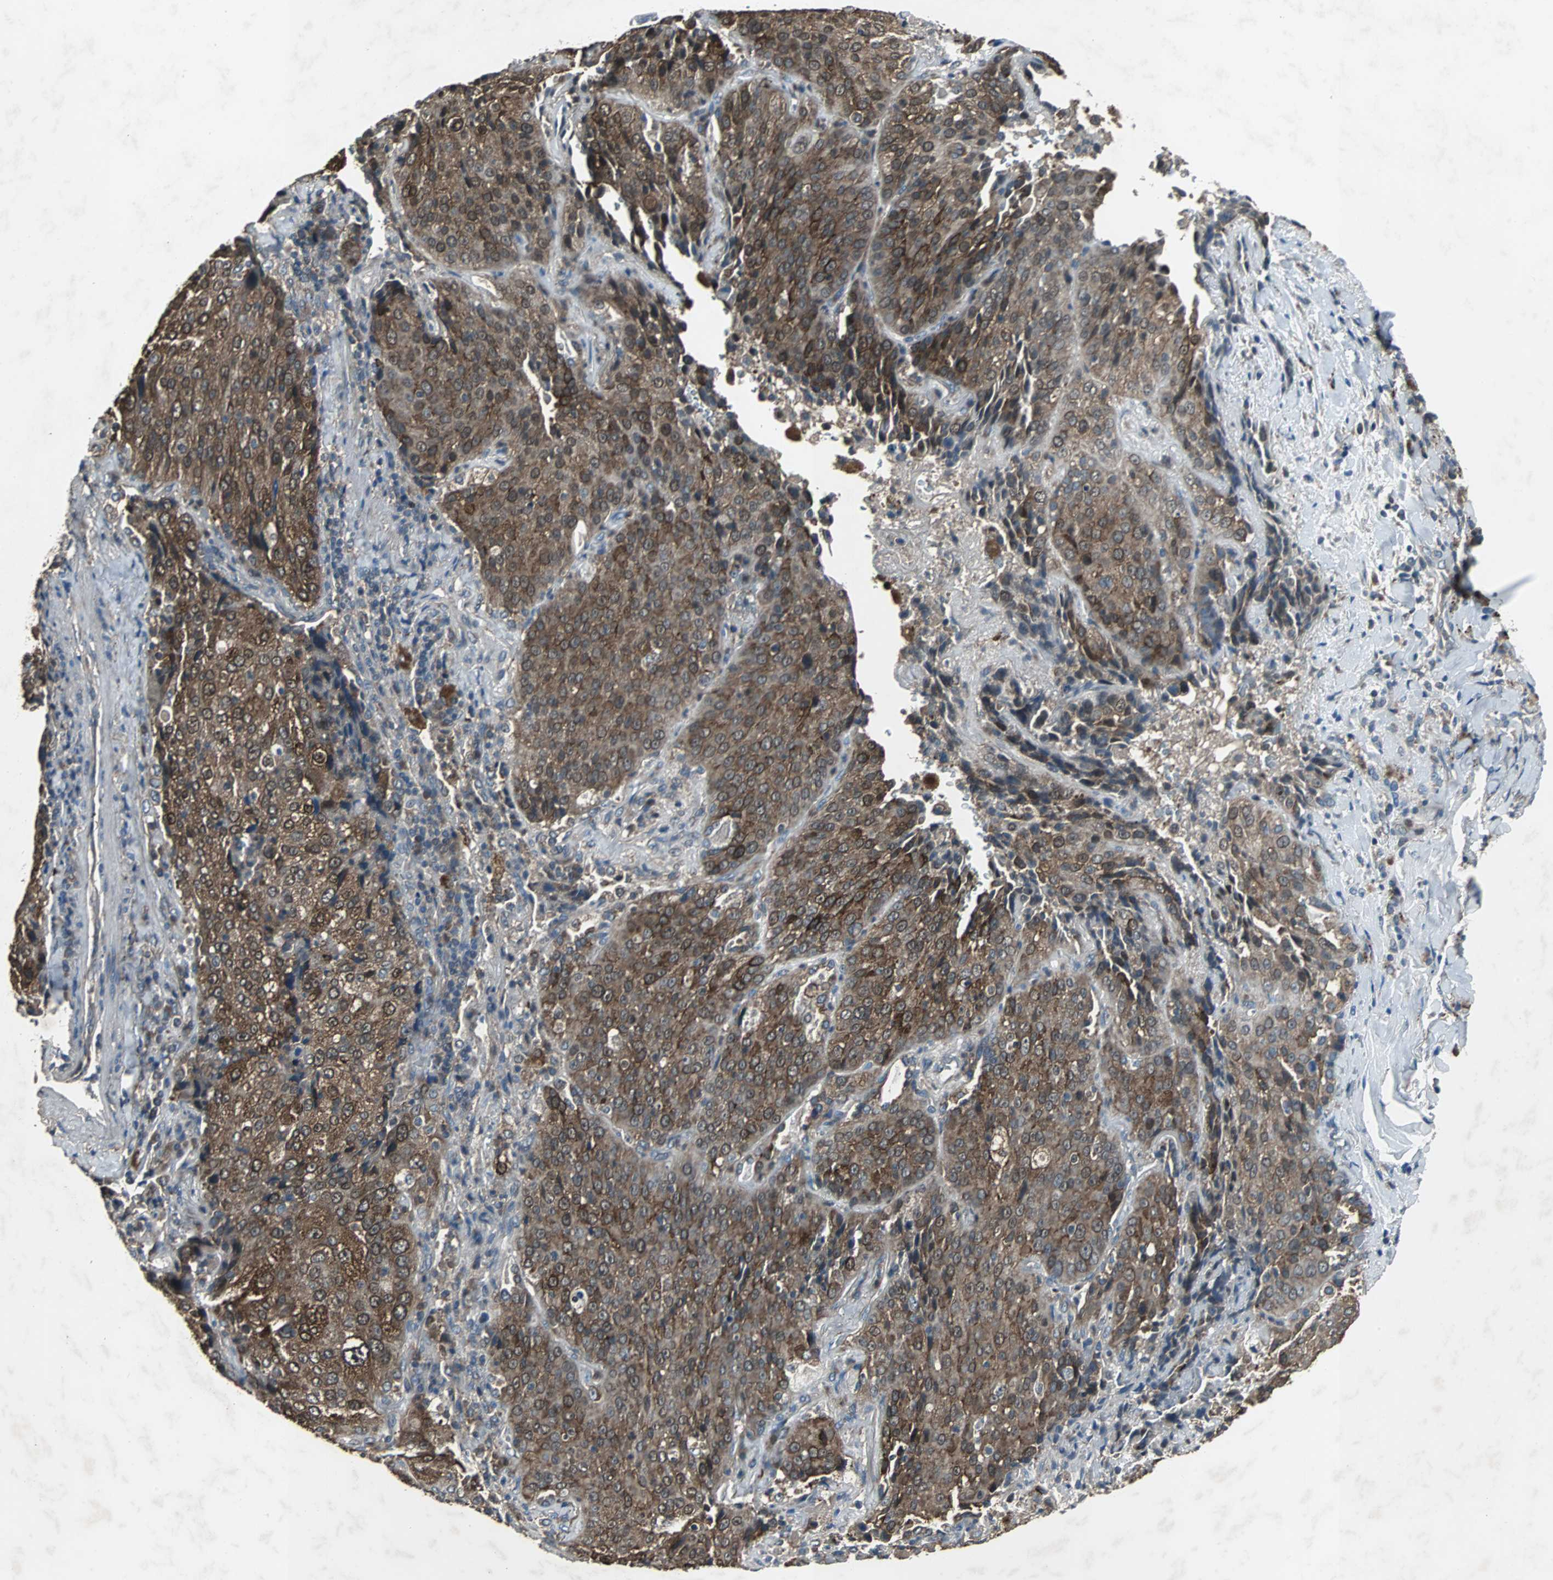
{"staining": {"intensity": "moderate", "quantity": ">75%", "location": "cytoplasmic/membranous"}, "tissue": "lung cancer", "cell_type": "Tumor cells", "image_type": "cancer", "snomed": [{"axis": "morphology", "description": "Squamous cell carcinoma, NOS"}, {"axis": "topography", "description": "Lung"}], "caption": "The micrograph demonstrates a brown stain indicating the presence of a protein in the cytoplasmic/membranous of tumor cells in lung cancer (squamous cell carcinoma). (DAB IHC, brown staining for protein, blue staining for nuclei).", "gene": "SOS1", "patient": {"sex": "male", "age": 54}}